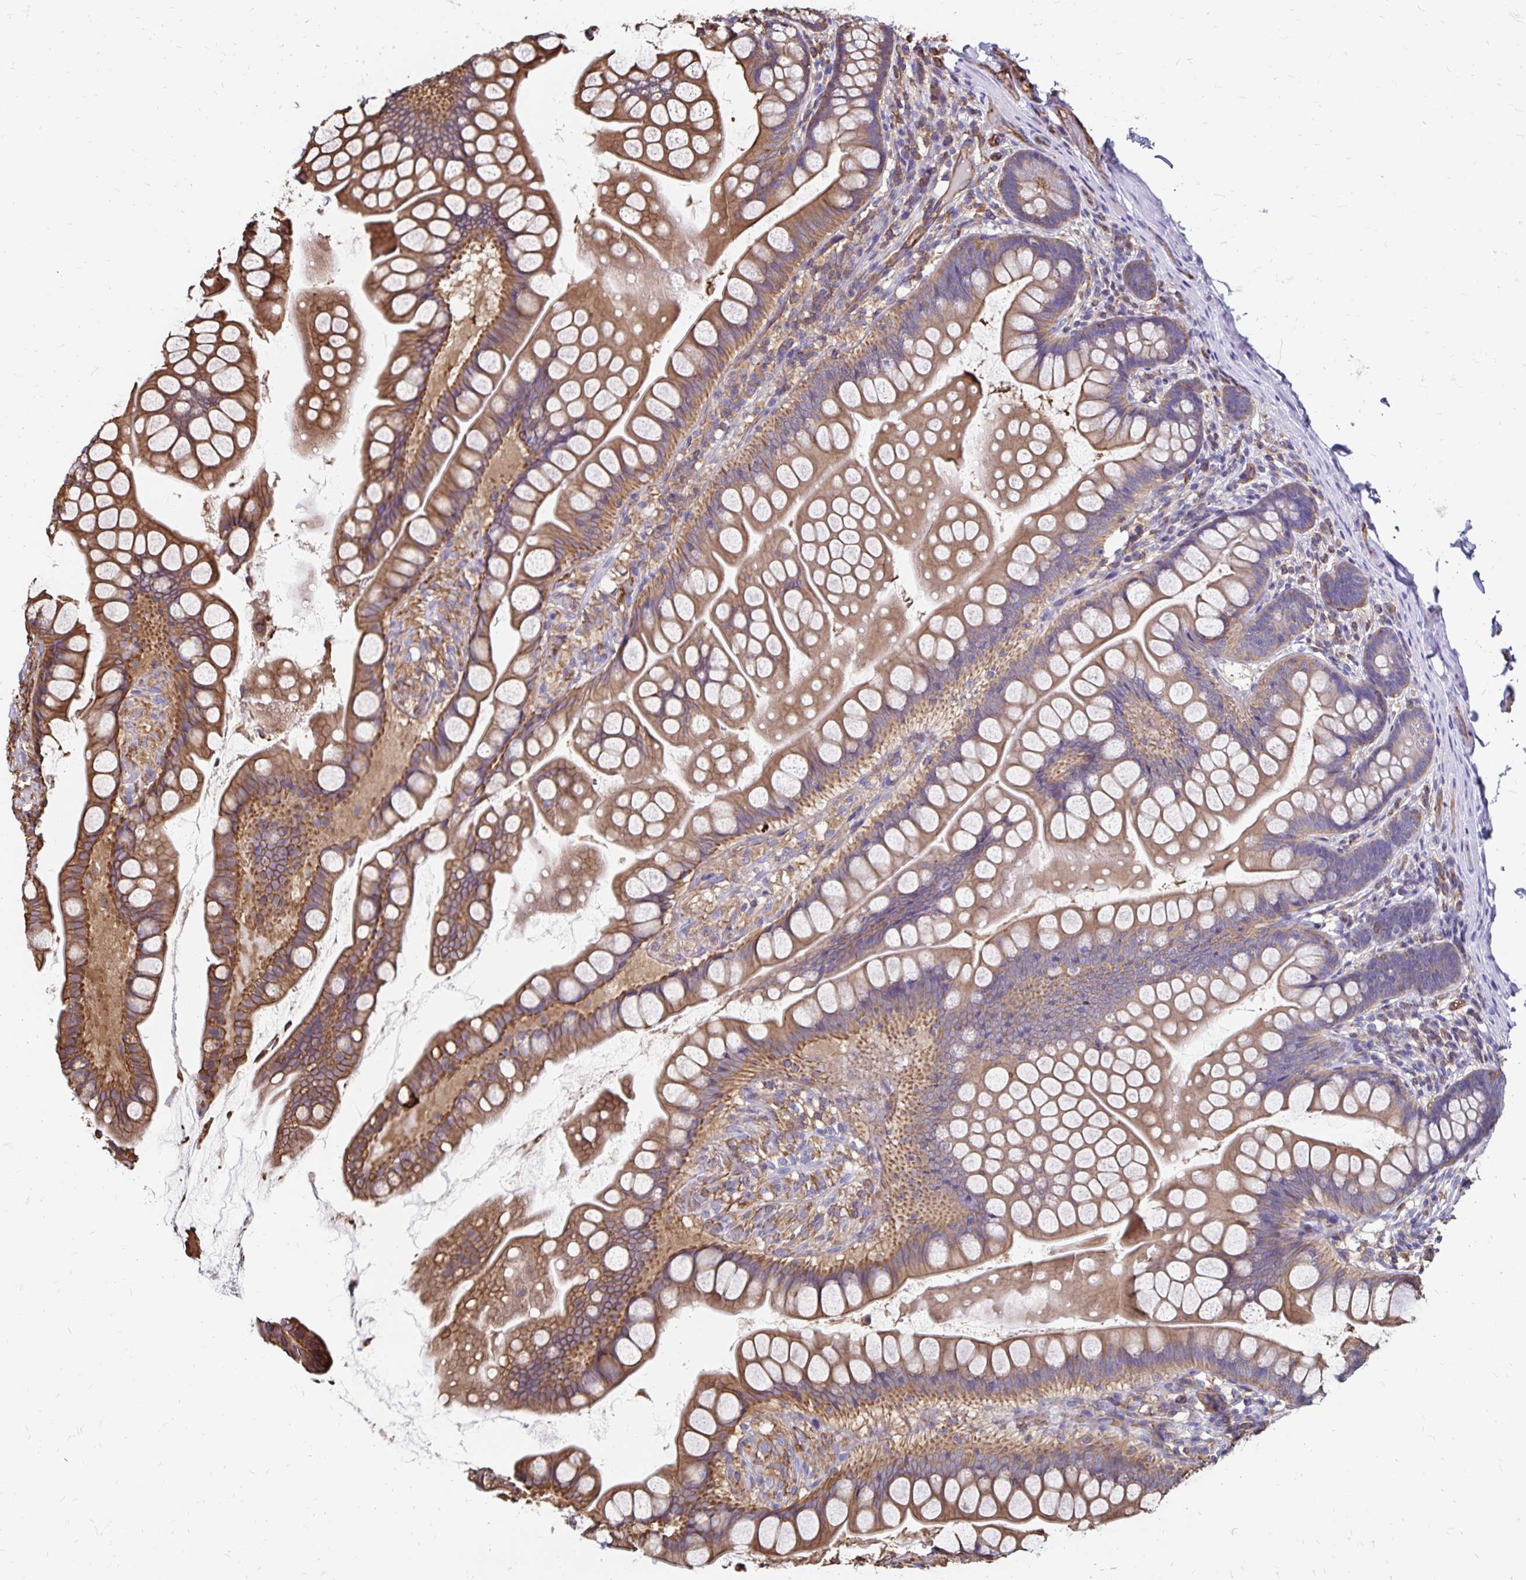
{"staining": {"intensity": "moderate", "quantity": "25%-75%", "location": "cytoplasmic/membranous"}, "tissue": "small intestine", "cell_type": "Glandular cells", "image_type": "normal", "snomed": [{"axis": "morphology", "description": "Normal tissue, NOS"}, {"axis": "topography", "description": "Small intestine"}], "caption": "Moderate cytoplasmic/membranous protein positivity is present in approximately 25%-75% of glandular cells in small intestine. Using DAB (3,3'-diaminobenzidine) (brown) and hematoxylin (blue) stains, captured at high magnification using brightfield microscopy.", "gene": "RPRML", "patient": {"sex": "male", "age": 70}}